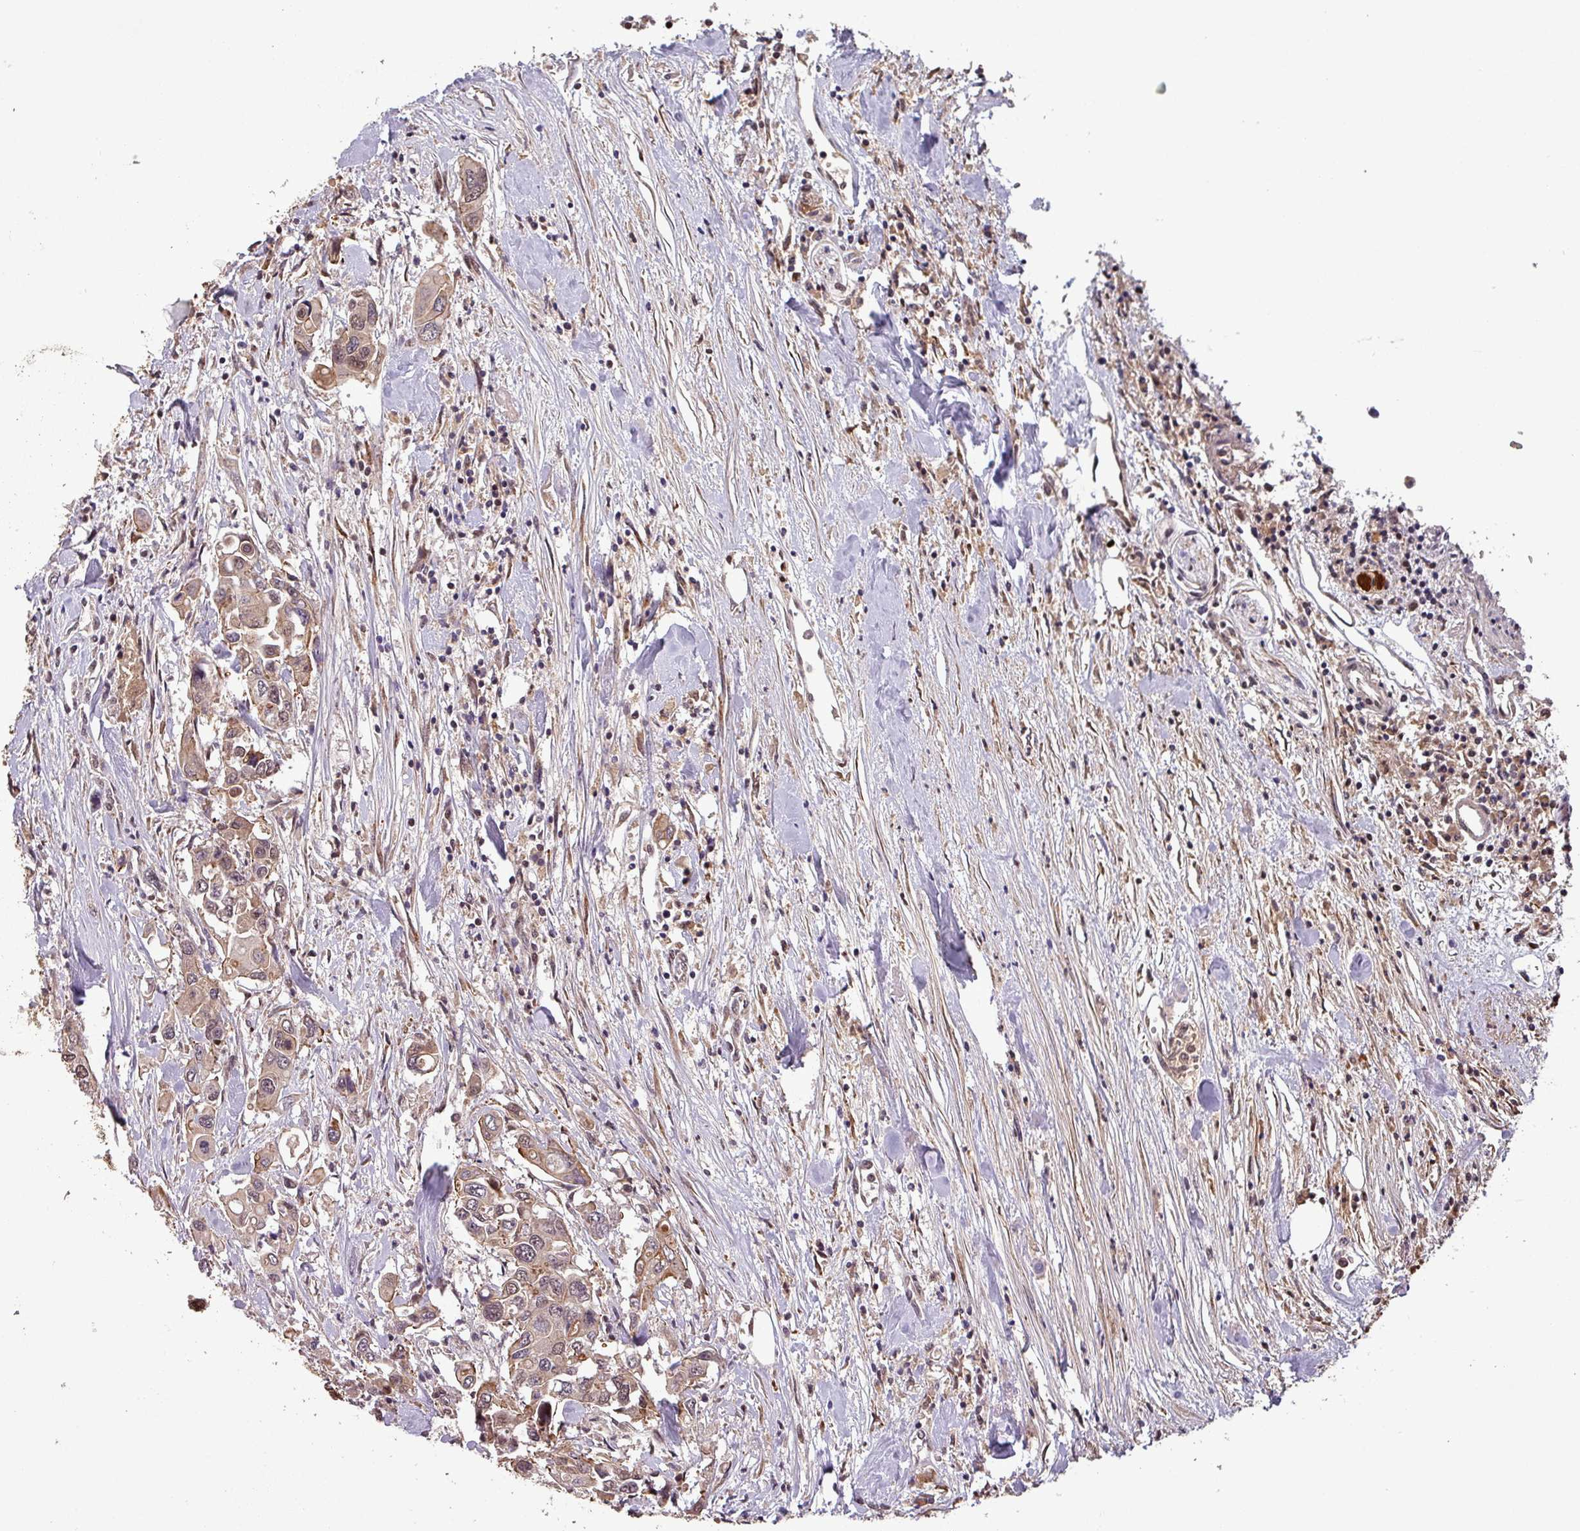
{"staining": {"intensity": "moderate", "quantity": "25%-75%", "location": "cytoplasmic/membranous,nuclear"}, "tissue": "colorectal cancer", "cell_type": "Tumor cells", "image_type": "cancer", "snomed": [{"axis": "morphology", "description": "Adenocarcinoma, NOS"}, {"axis": "topography", "description": "Colon"}], "caption": "Human colorectal adenocarcinoma stained for a protein (brown) displays moderate cytoplasmic/membranous and nuclear positive staining in about 25%-75% of tumor cells.", "gene": "NOB1", "patient": {"sex": "male", "age": 77}}